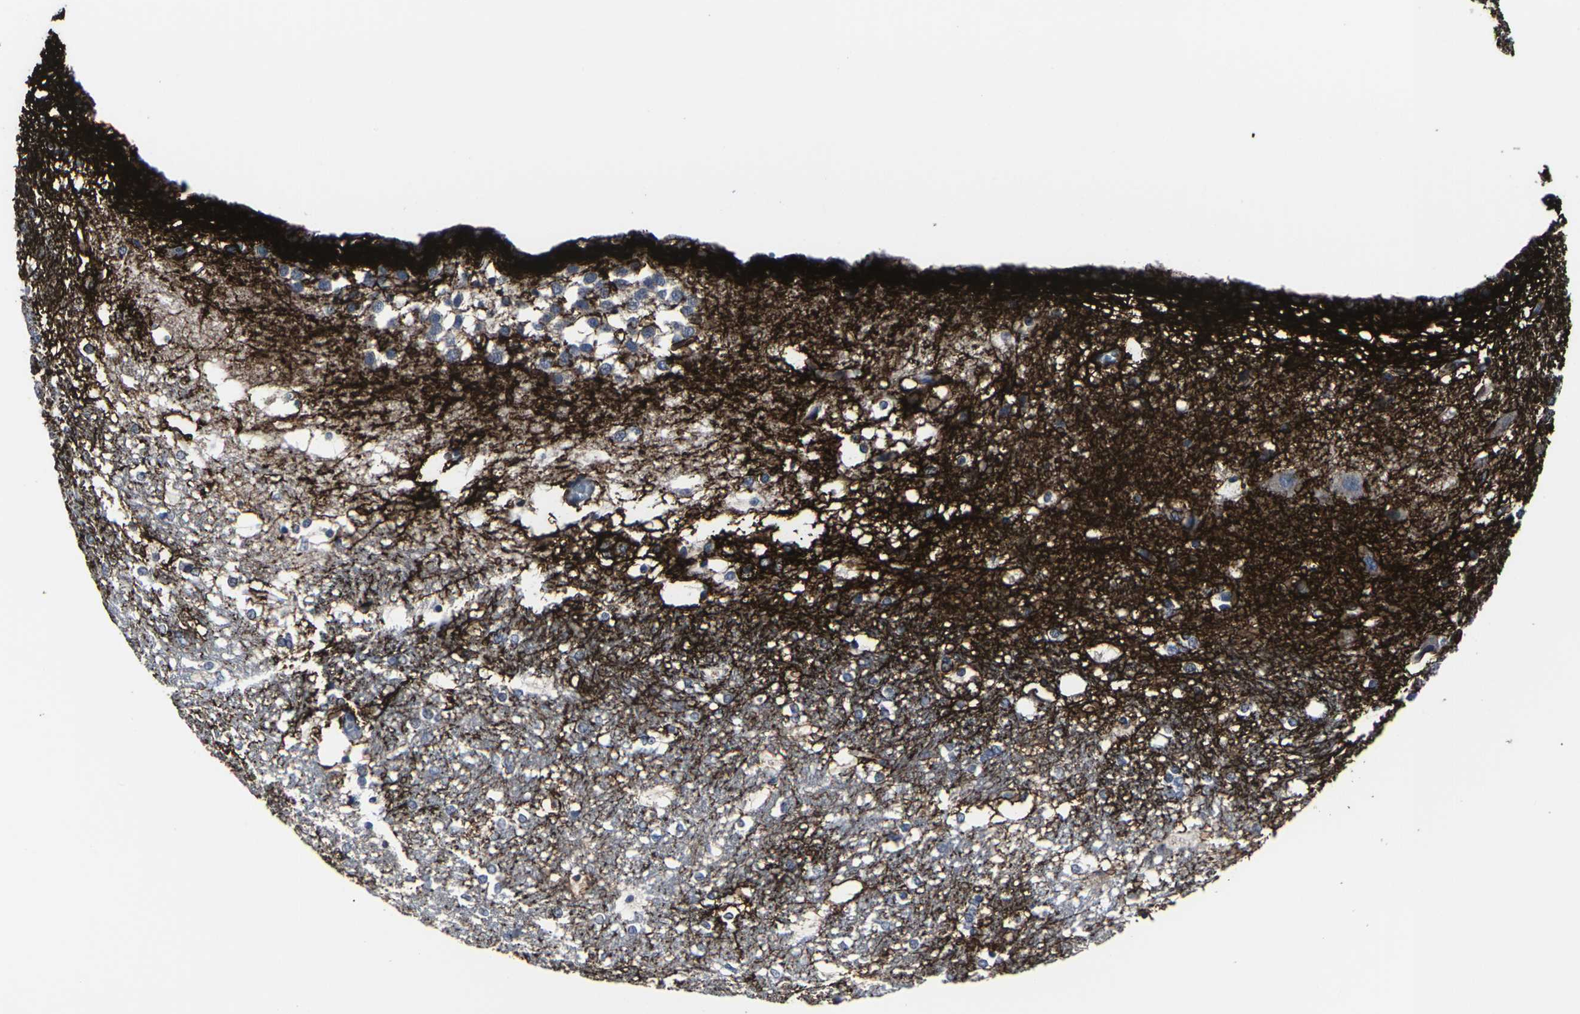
{"staining": {"intensity": "strong", "quantity": "<25%", "location": "cytoplasmic/membranous"}, "tissue": "hippocampus", "cell_type": "Glial cells", "image_type": "normal", "snomed": [{"axis": "morphology", "description": "Normal tissue, NOS"}, {"axis": "topography", "description": "Hippocampus"}], "caption": "This image demonstrates immunohistochemistry staining of unremarkable human hippocampus, with medium strong cytoplasmic/membranous positivity in about <25% of glial cells.", "gene": "MSANTD4", "patient": {"sex": "female", "age": 19}}